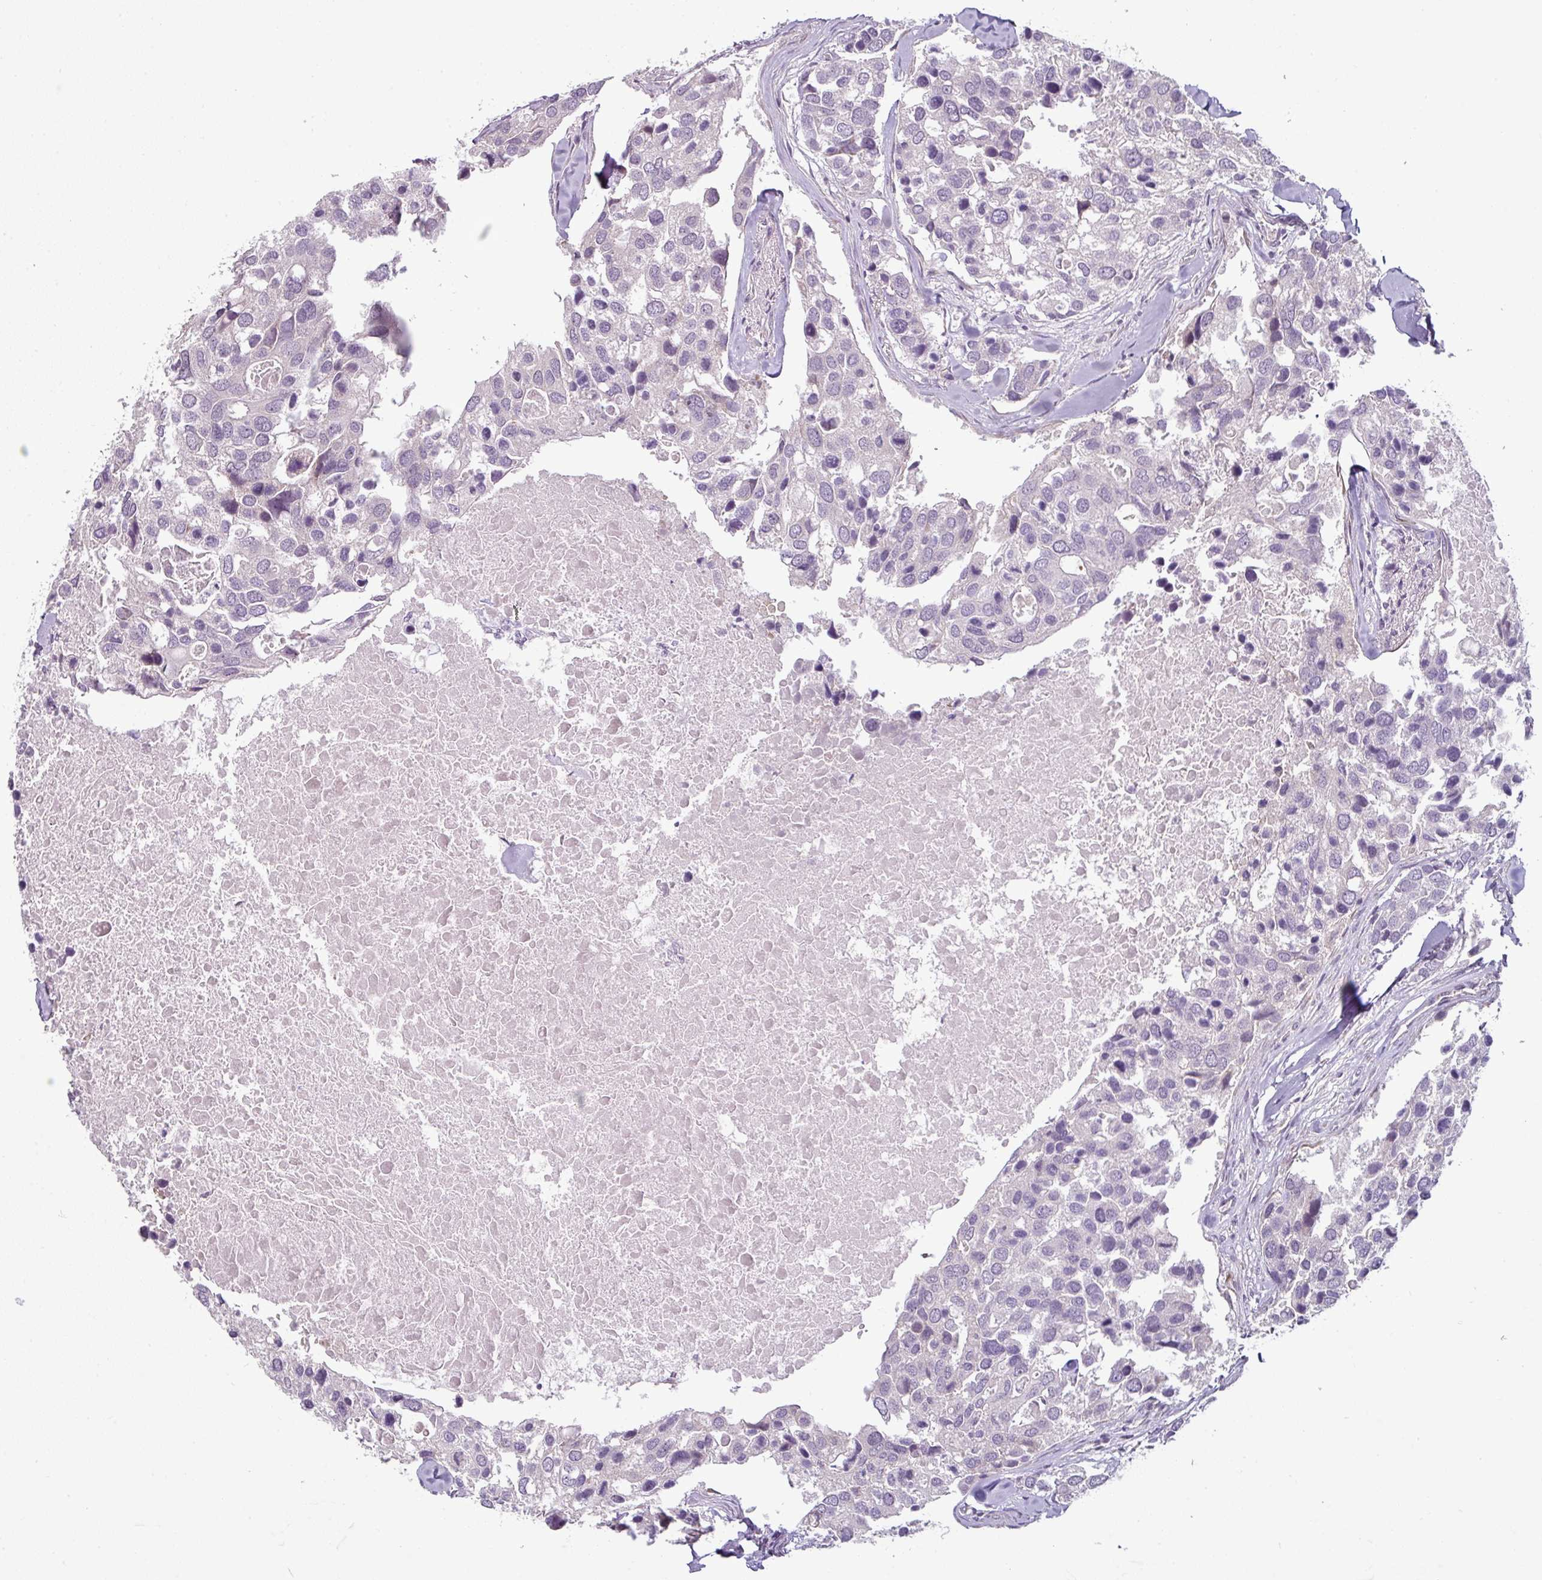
{"staining": {"intensity": "negative", "quantity": "none", "location": "none"}, "tissue": "breast cancer", "cell_type": "Tumor cells", "image_type": "cancer", "snomed": [{"axis": "morphology", "description": "Duct carcinoma"}, {"axis": "topography", "description": "Breast"}], "caption": "Protein analysis of breast invasive ductal carcinoma demonstrates no significant staining in tumor cells.", "gene": "OR52D1", "patient": {"sex": "female", "age": 83}}